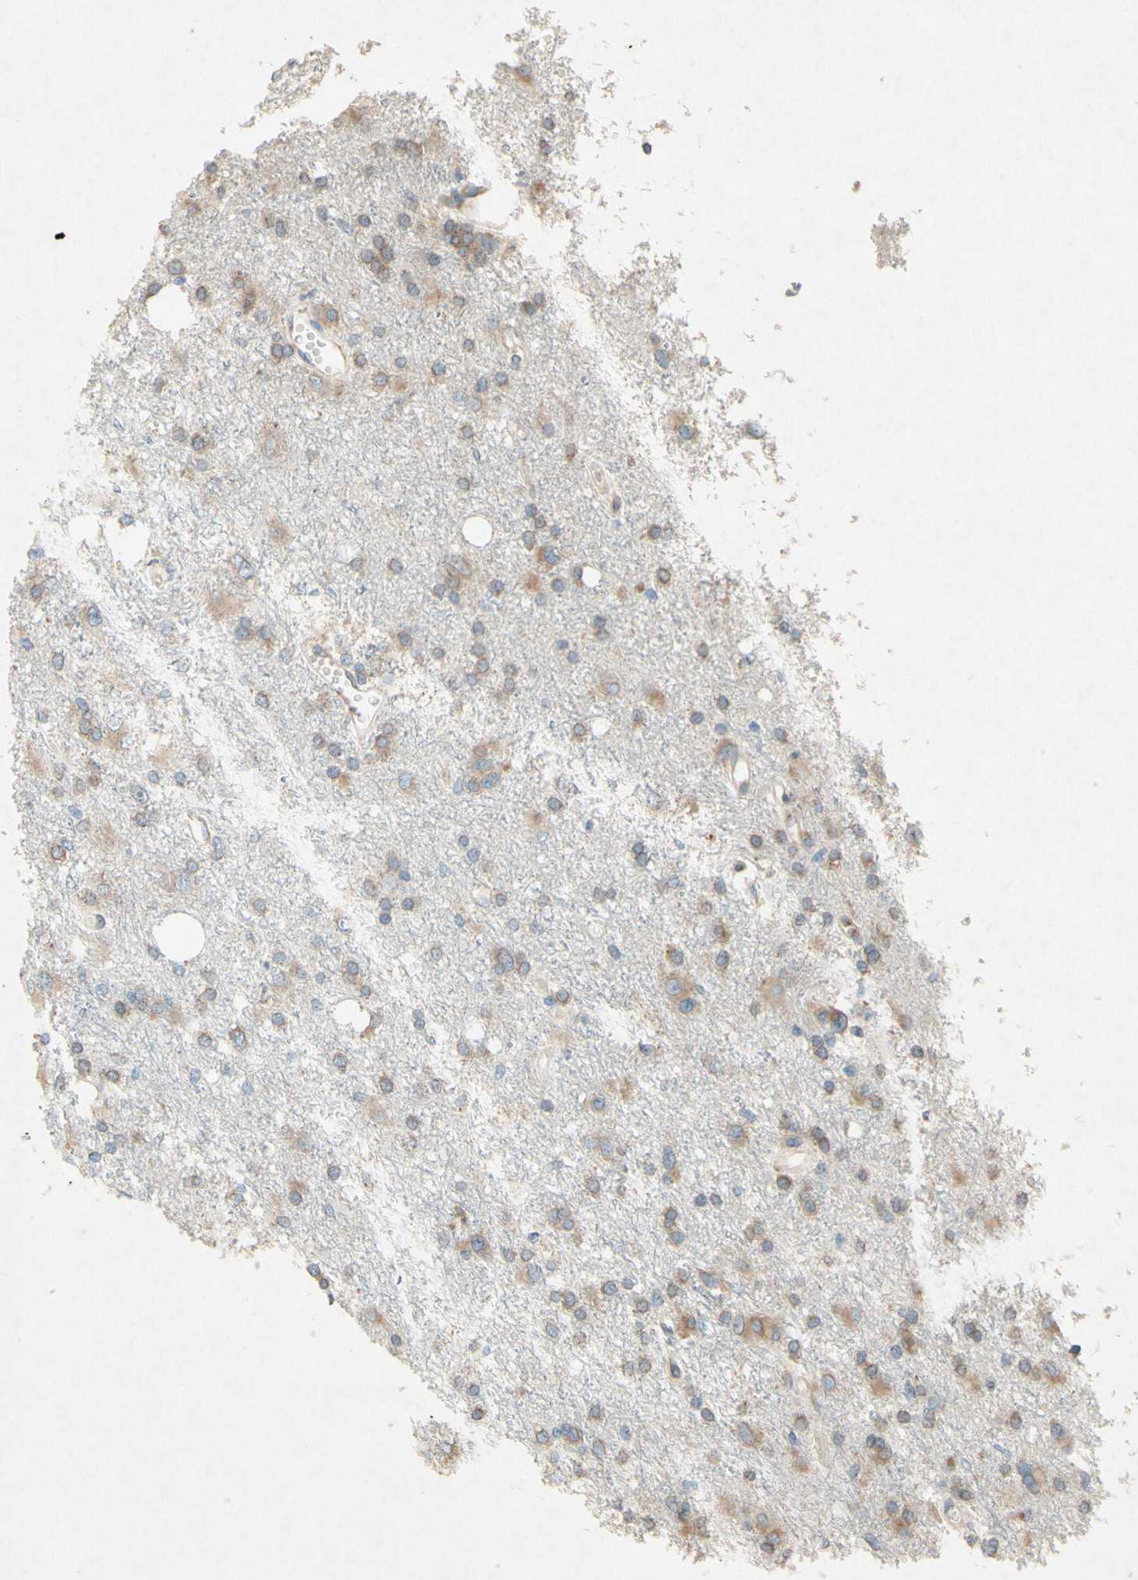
{"staining": {"intensity": "weak", "quantity": "<25%", "location": "cytoplasmic/membranous"}, "tissue": "glioma", "cell_type": "Tumor cells", "image_type": "cancer", "snomed": [{"axis": "morphology", "description": "Glioma, malignant, High grade"}, {"axis": "topography", "description": "Brain"}], "caption": "Glioma stained for a protein using immunohistochemistry displays no positivity tumor cells.", "gene": "PABPC1", "patient": {"sex": "female", "age": 59}}